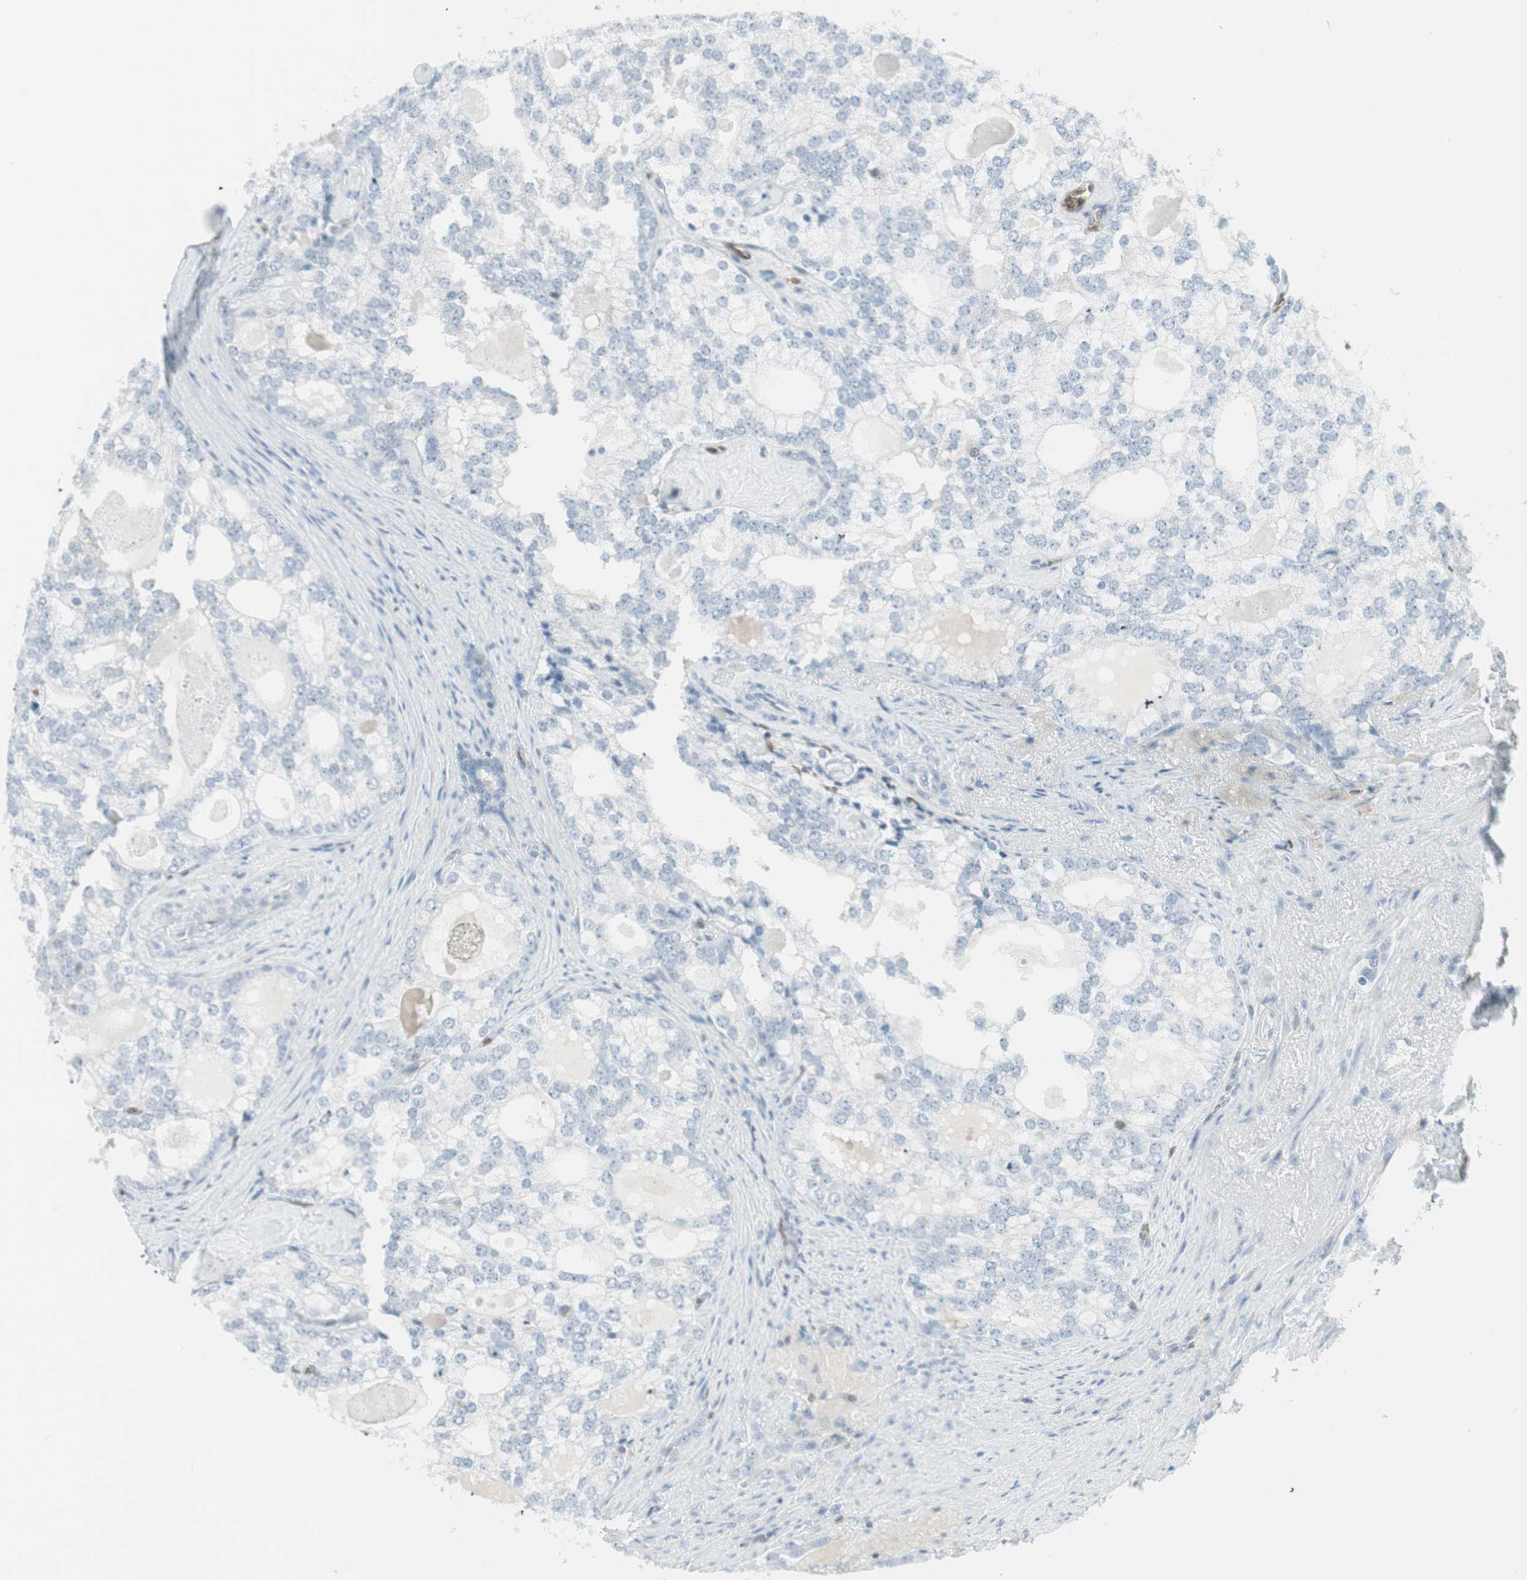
{"staining": {"intensity": "negative", "quantity": "none", "location": "none"}, "tissue": "prostate cancer", "cell_type": "Tumor cells", "image_type": "cancer", "snomed": [{"axis": "morphology", "description": "Adenocarcinoma, High grade"}, {"axis": "topography", "description": "Prostate"}], "caption": "Immunohistochemistry of prostate adenocarcinoma (high-grade) exhibits no staining in tumor cells.", "gene": "MAP4K1", "patient": {"sex": "male", "age": 66}}